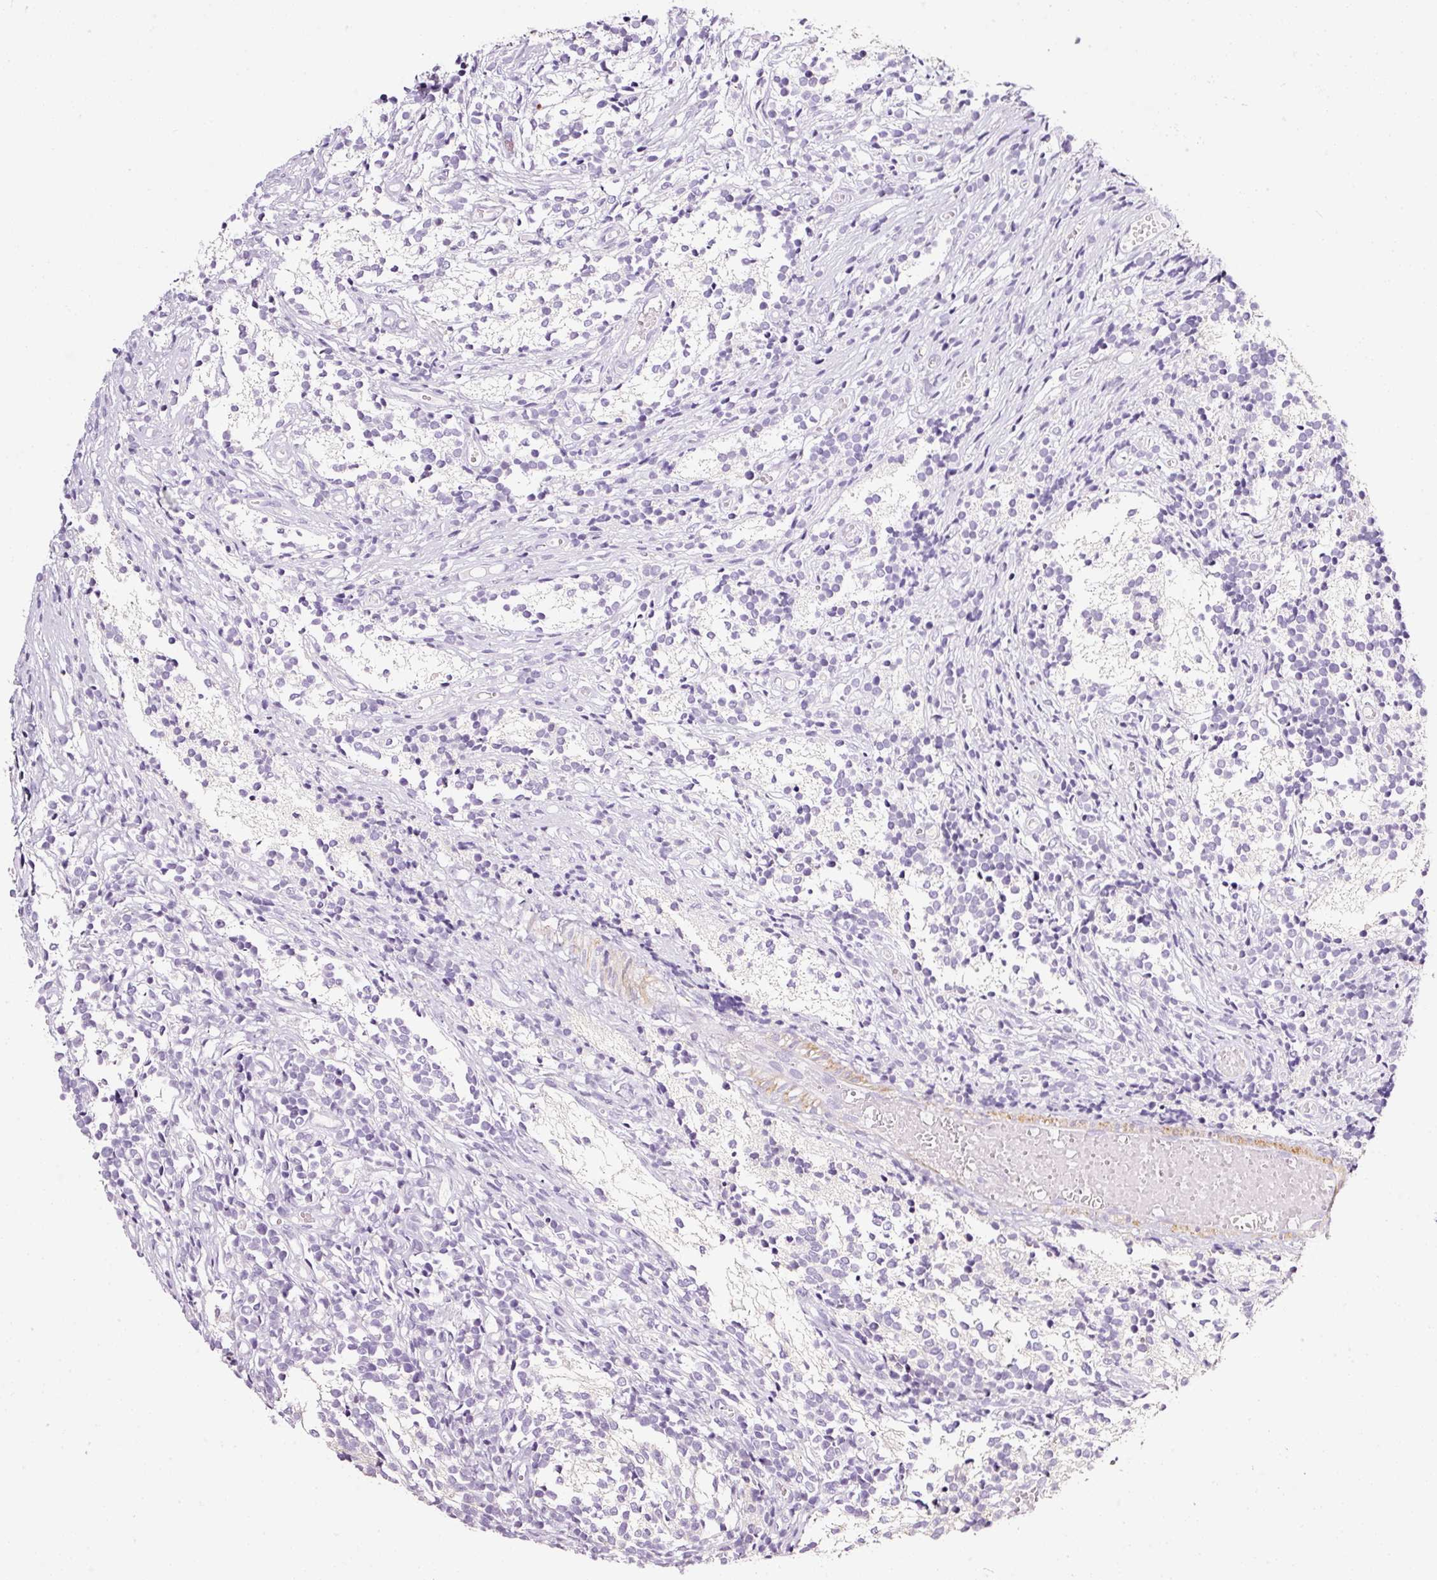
{"staining": {"intensity": "negative", "quantity": "none", "location": "none"}, "tissue": "glioma", "cell_type": "Tumor cells", "image_type": "cancer", "snomed": [{"axis": "morphology", "description": "Glioma, malignant, Low grade"}, {"axis": "topography", "description": "Brain"}], "caption": "This is a image of immunohistochemistry (IHC) staining of glioma, which shows no expression in tumor cells.", "gene": "CYB561A3", "patient": {"sex": "female", "age": 1}}